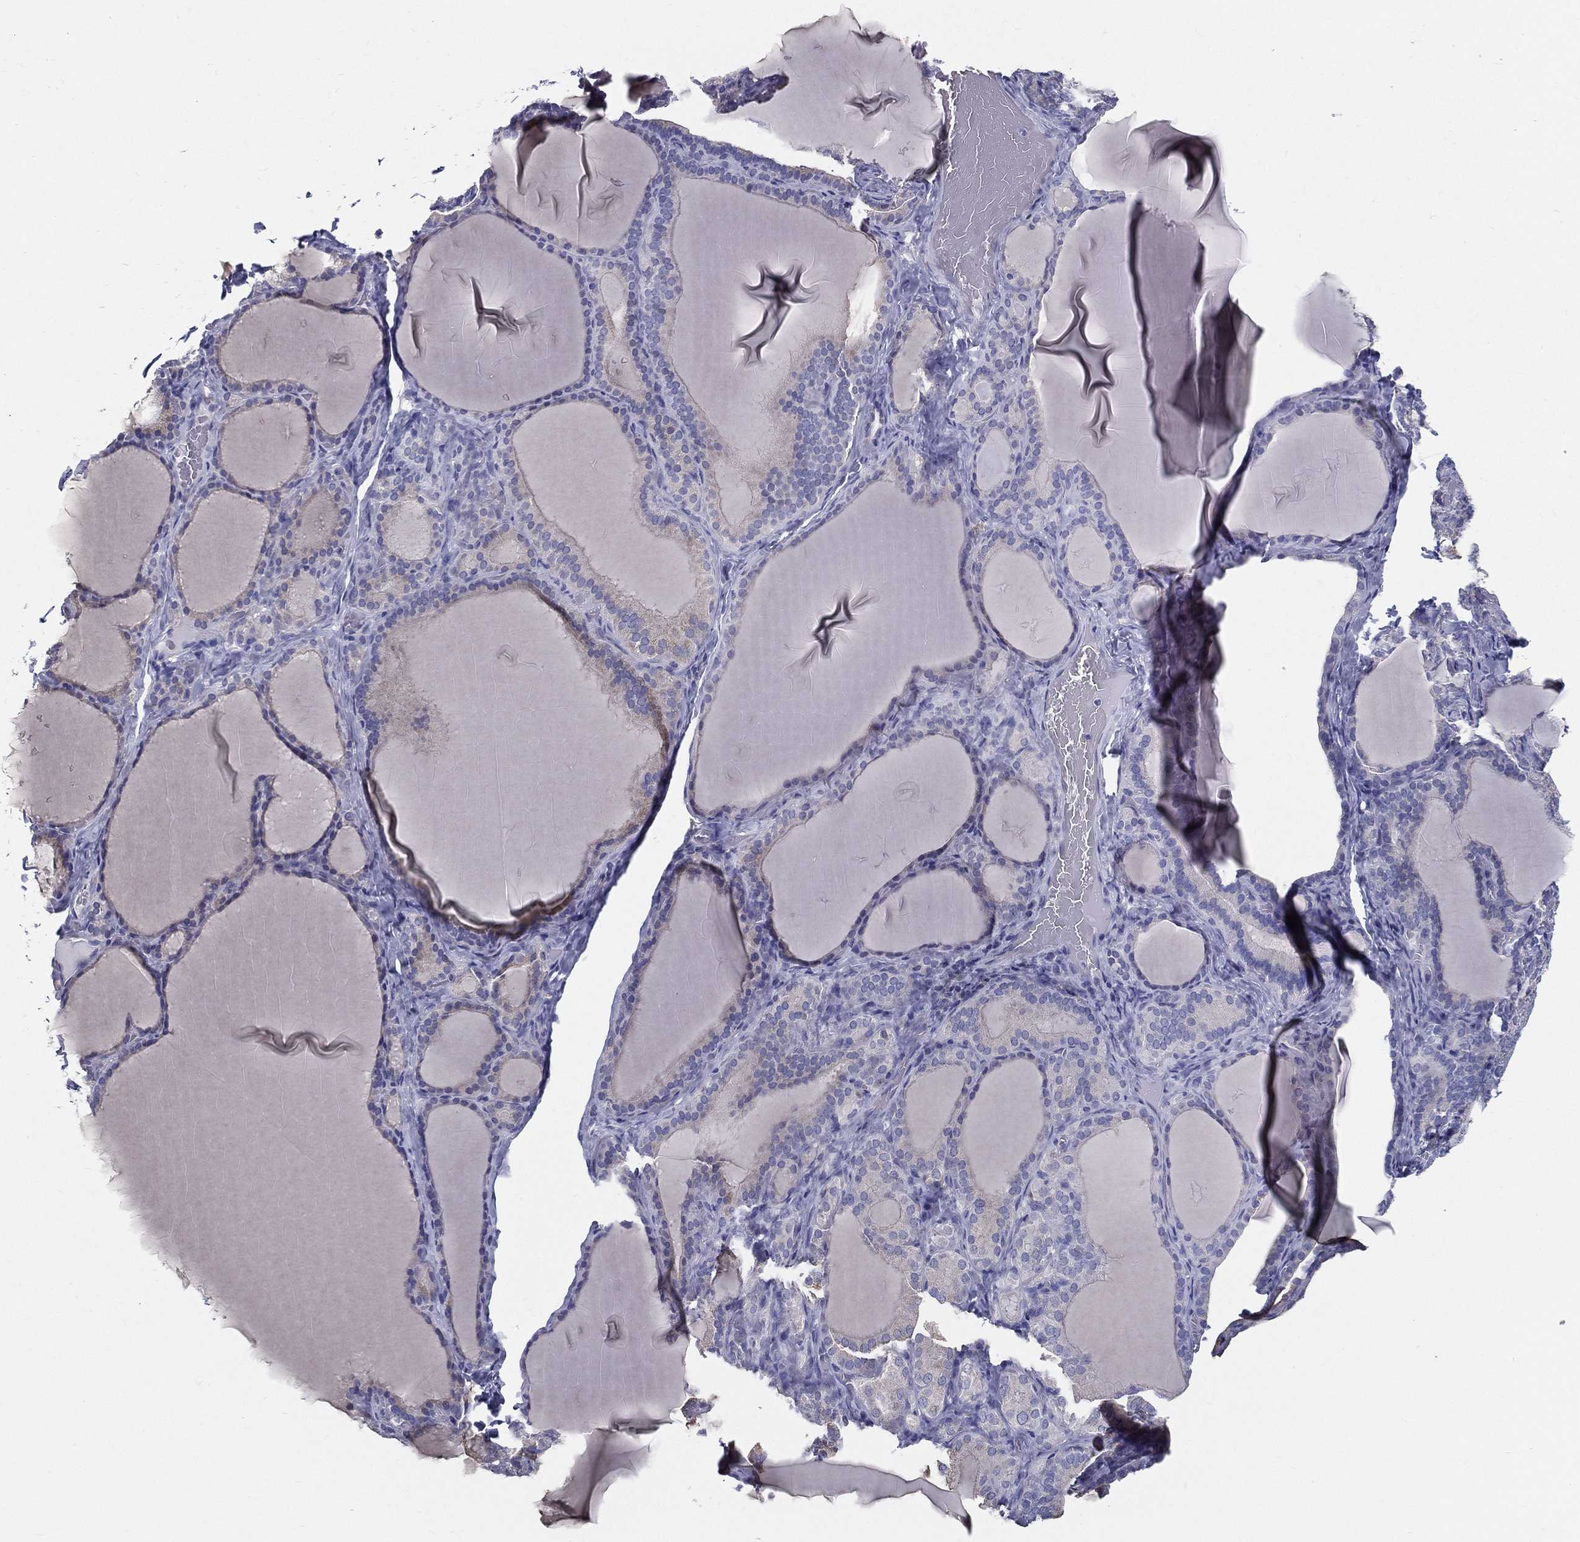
{"staining": {"intensity": "negative", "quantity": "none", "location": "none"}, "tissue": "thyroid gland", "cell_type": "Glandular cells", "image_type": "normal", "snomed": [{"axis": "morphology", "description": "Normal tissue, NOS"}, {"axis": "morphology", "description": "Hyperplasia, NOS"}, {"axis": "topography", "description": "Thyroid gland"}], "caption": "Human thyroid gland stained for a protein using IHC demonstrates no positivity in glandular cells.", "gene": "PCSK1", "patient": {"sex": "female", "age": 27}}